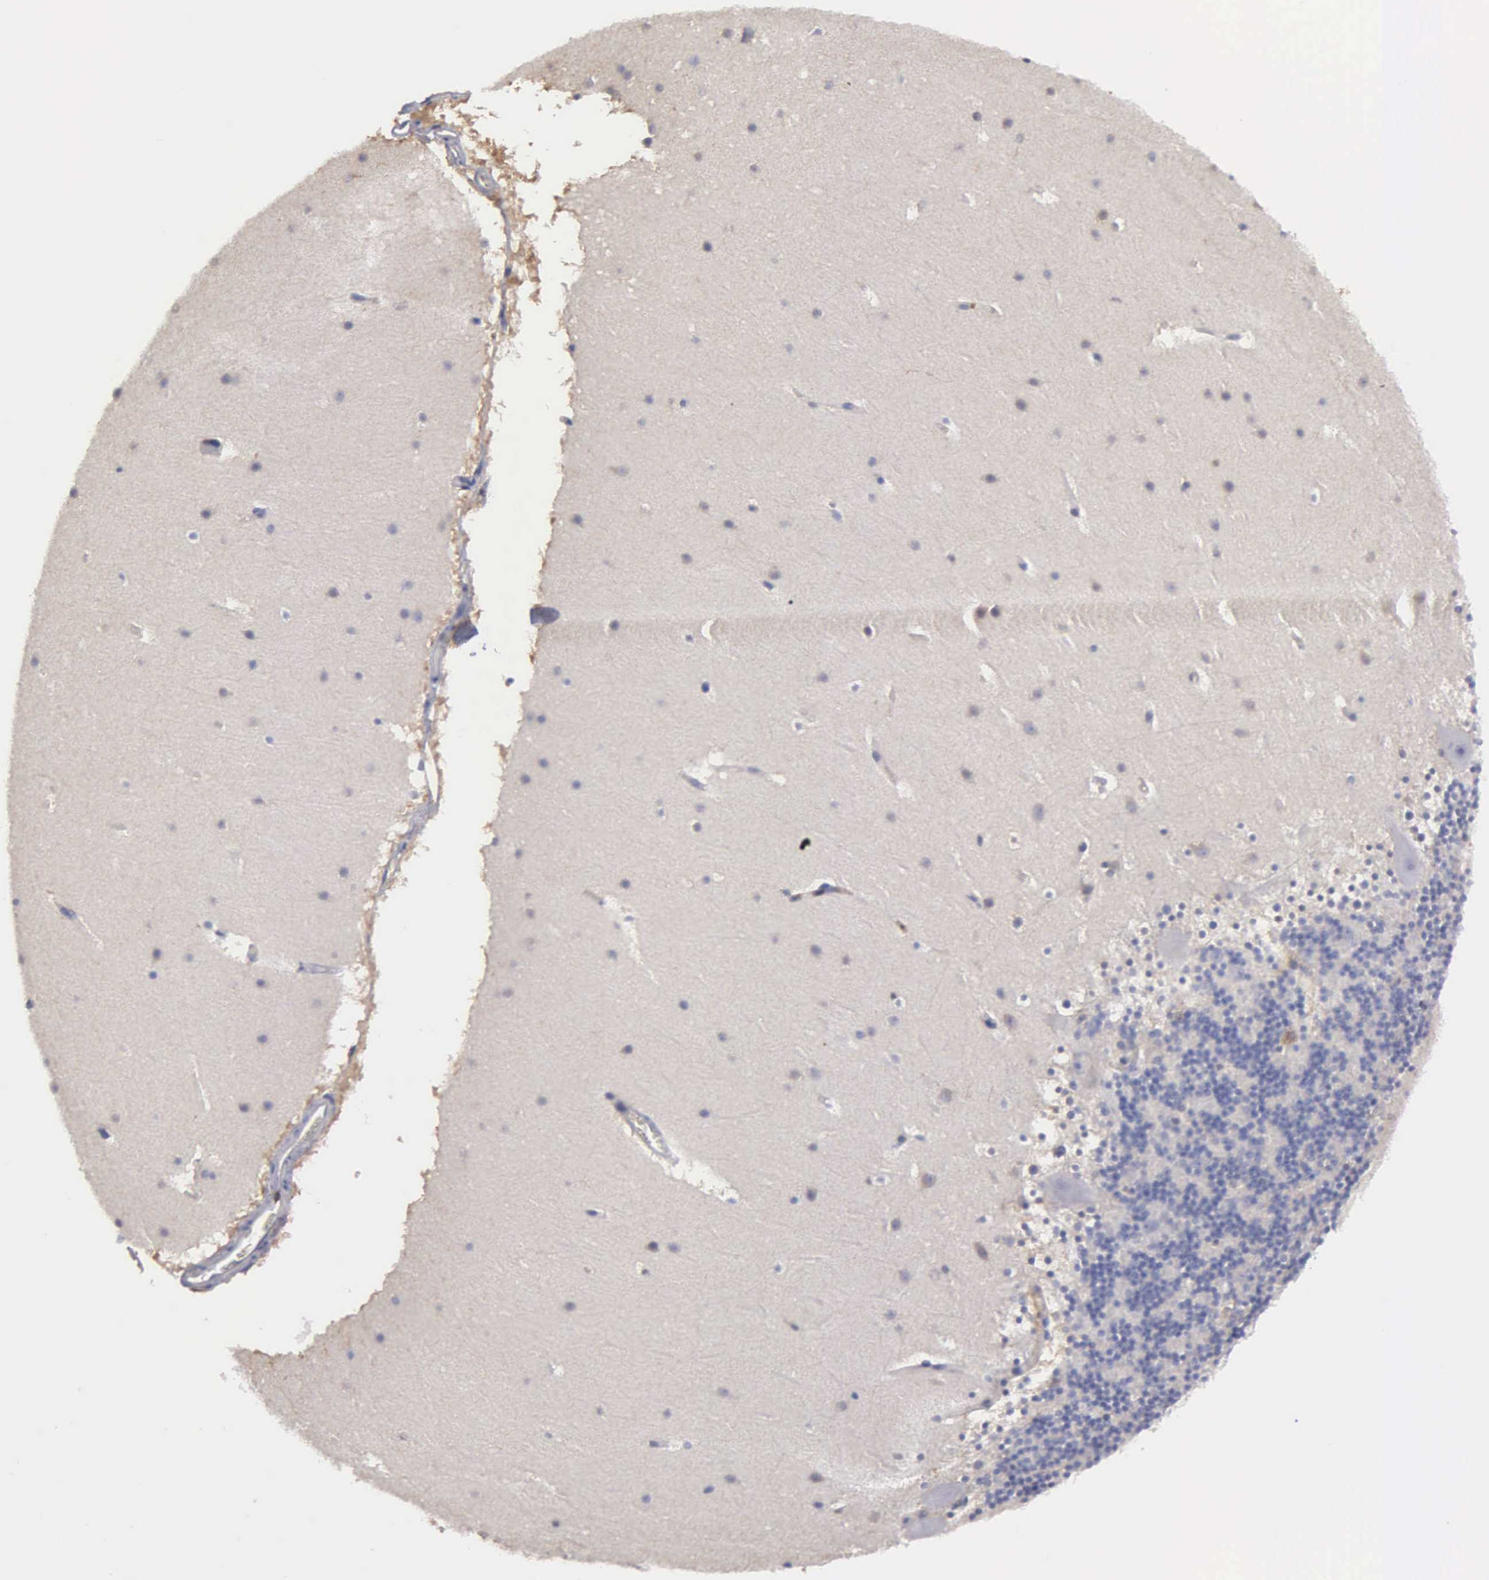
{"staining": {"intensity": "negative", "quantity": "none", "location": "none"}, "tissue": "cerebellum", "cell_type": "Cells in granular layer", "image_type": "normal", "snomed": [{"axis": "morphology", "description": "Normal tissue, NOS"}, {"axis": "topography", "description": "Cerebellum"}], "caption": "IHC histopathology image of unremarkable cerebellum: cerebellum stained with DAB (3,3'-diaminobenzidine) reveals no significant protein expression in cells in granular layer.", "gene": "G6PD", "patient": {"sex": "male", "age": 45}}